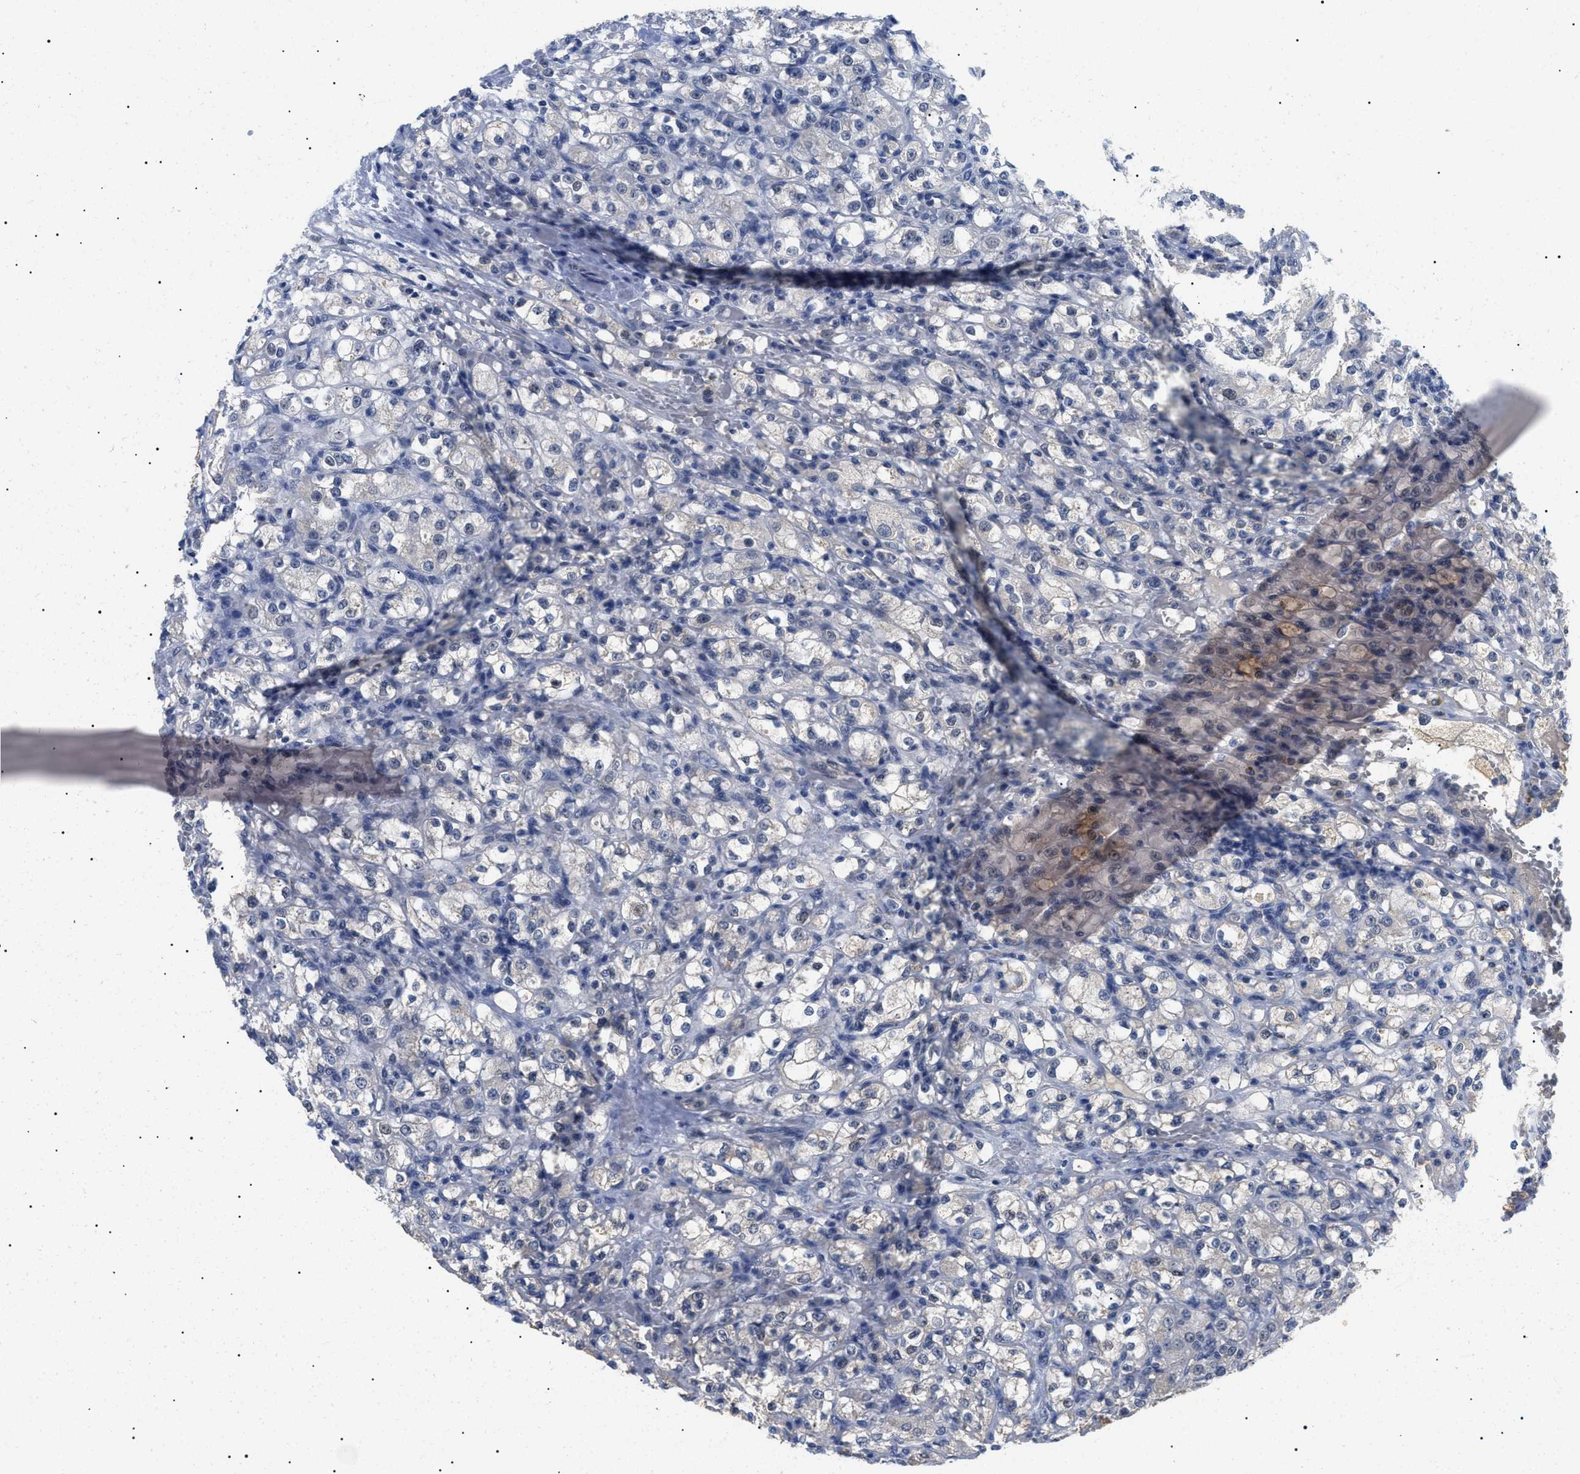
{"staining": {"intensity": "negative", "quantity": "none", "location": "none"}, "tissue": "renal cancer", "cell_type": "Tumor cells", "image_type": "cancer", "snomed": [{"axis": "morphology", "description": "Normal tissue, NOS"}, {"axis": "morphology", "description": "Adenocarcinoma, NOS"}, {"axis": "topography", "description": "Kidney"}], "caption": "An IHC image of renal cancer is shown. There is no staining in tumor cells of renal cancer. Nuclei are stained in blue.", "gene": "PRRT2", "patient": {"sex": "male", "age": 61}}